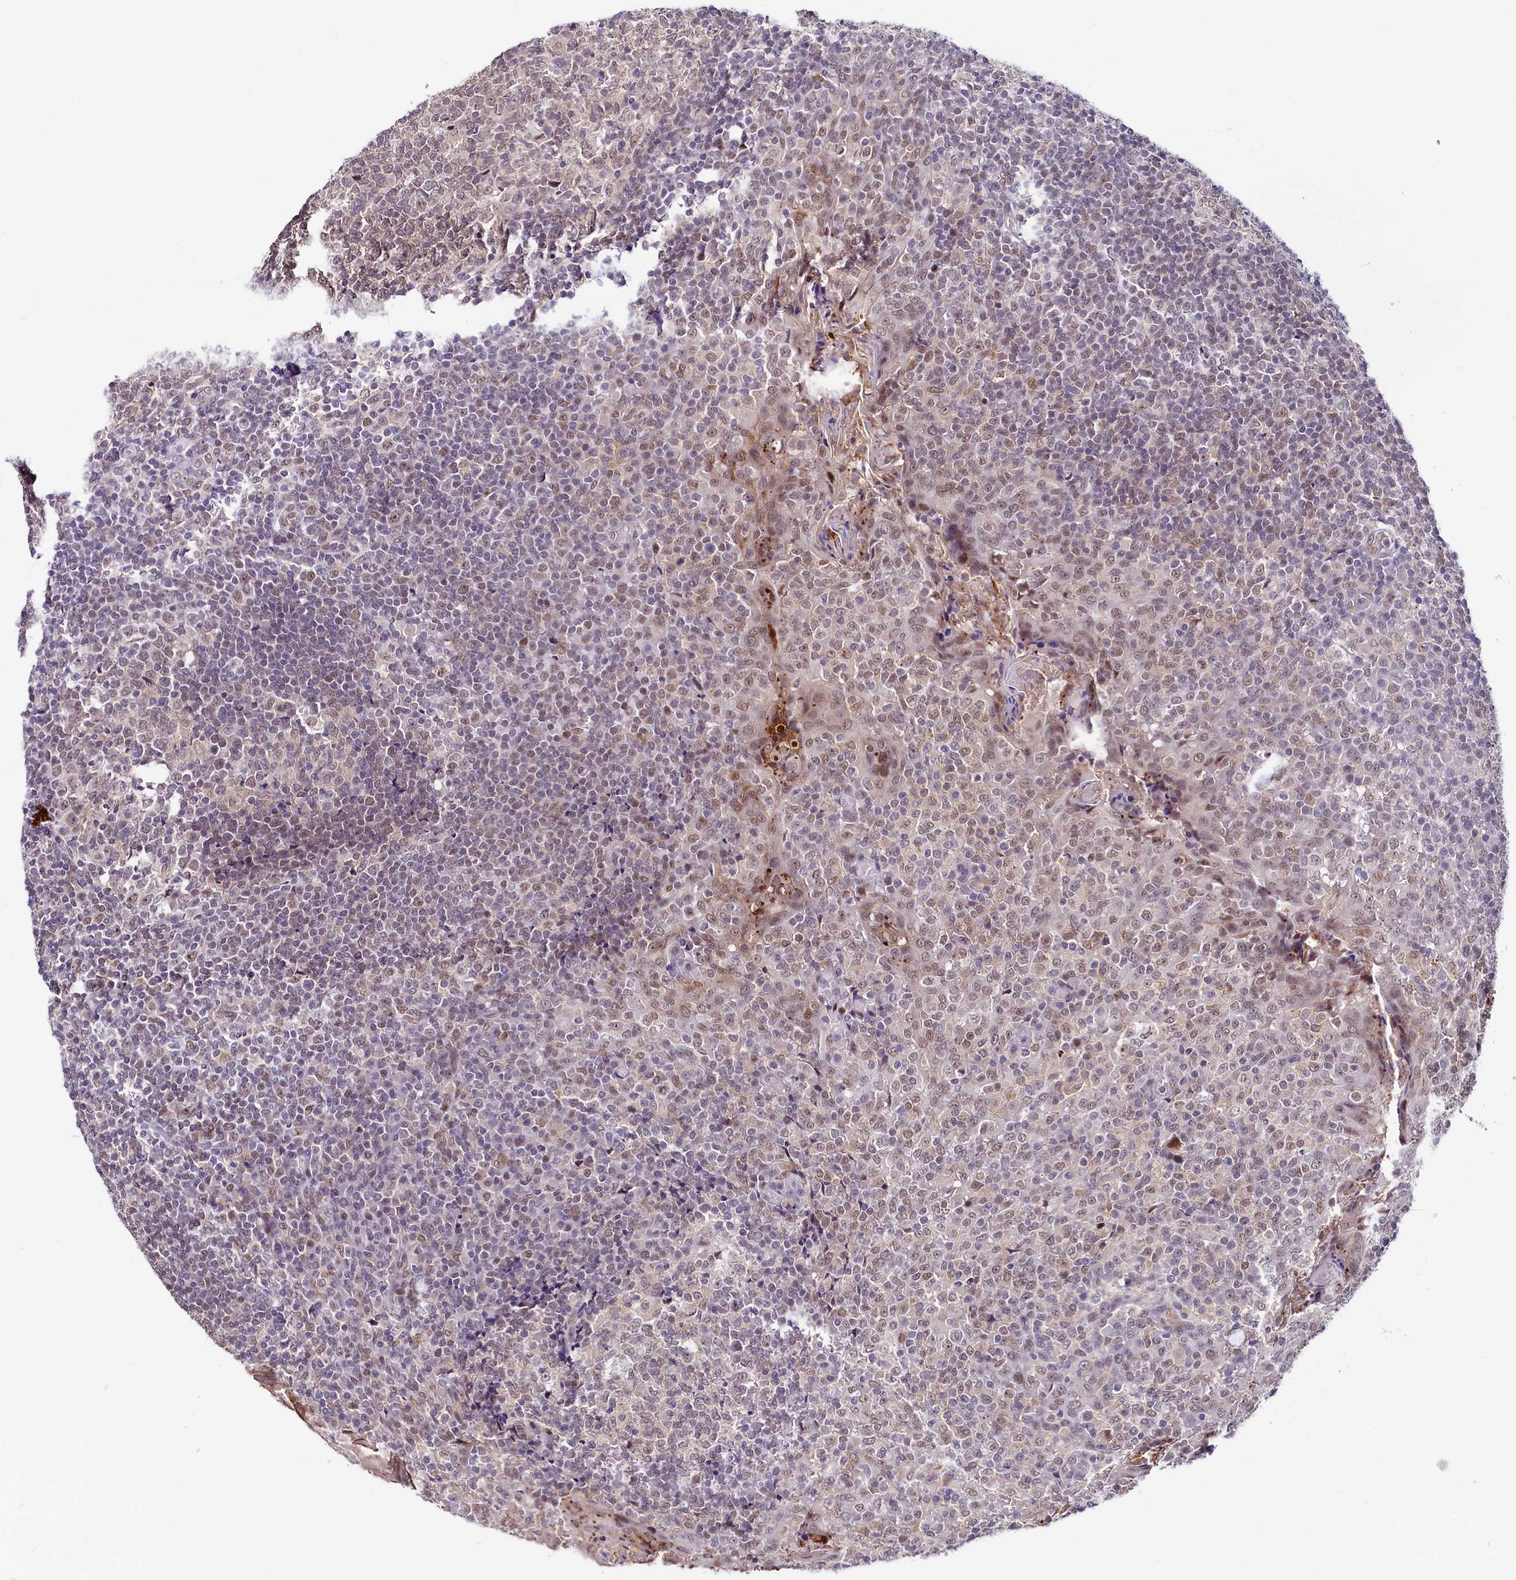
{"staining": {"intensity": "moderate", "quantity": ">75%", "location": "nuclear"}, "tissue": "tonsil", "cell_type": "Germinal center cells", "image_type": "normal", "snomed": [{"axis": "morphology", "description": "Normal tissue, NOS"}, {"axis": "topography", "description": "Tonsil"}], "caption": "Immunohistochemical staining of normal tonsil demonstrates >75% levels of moderate nuclear protein expression in about >75% of germinal center cells.", "gene": "SCAF11", "patient": {"sex": "female", "age": 19}}